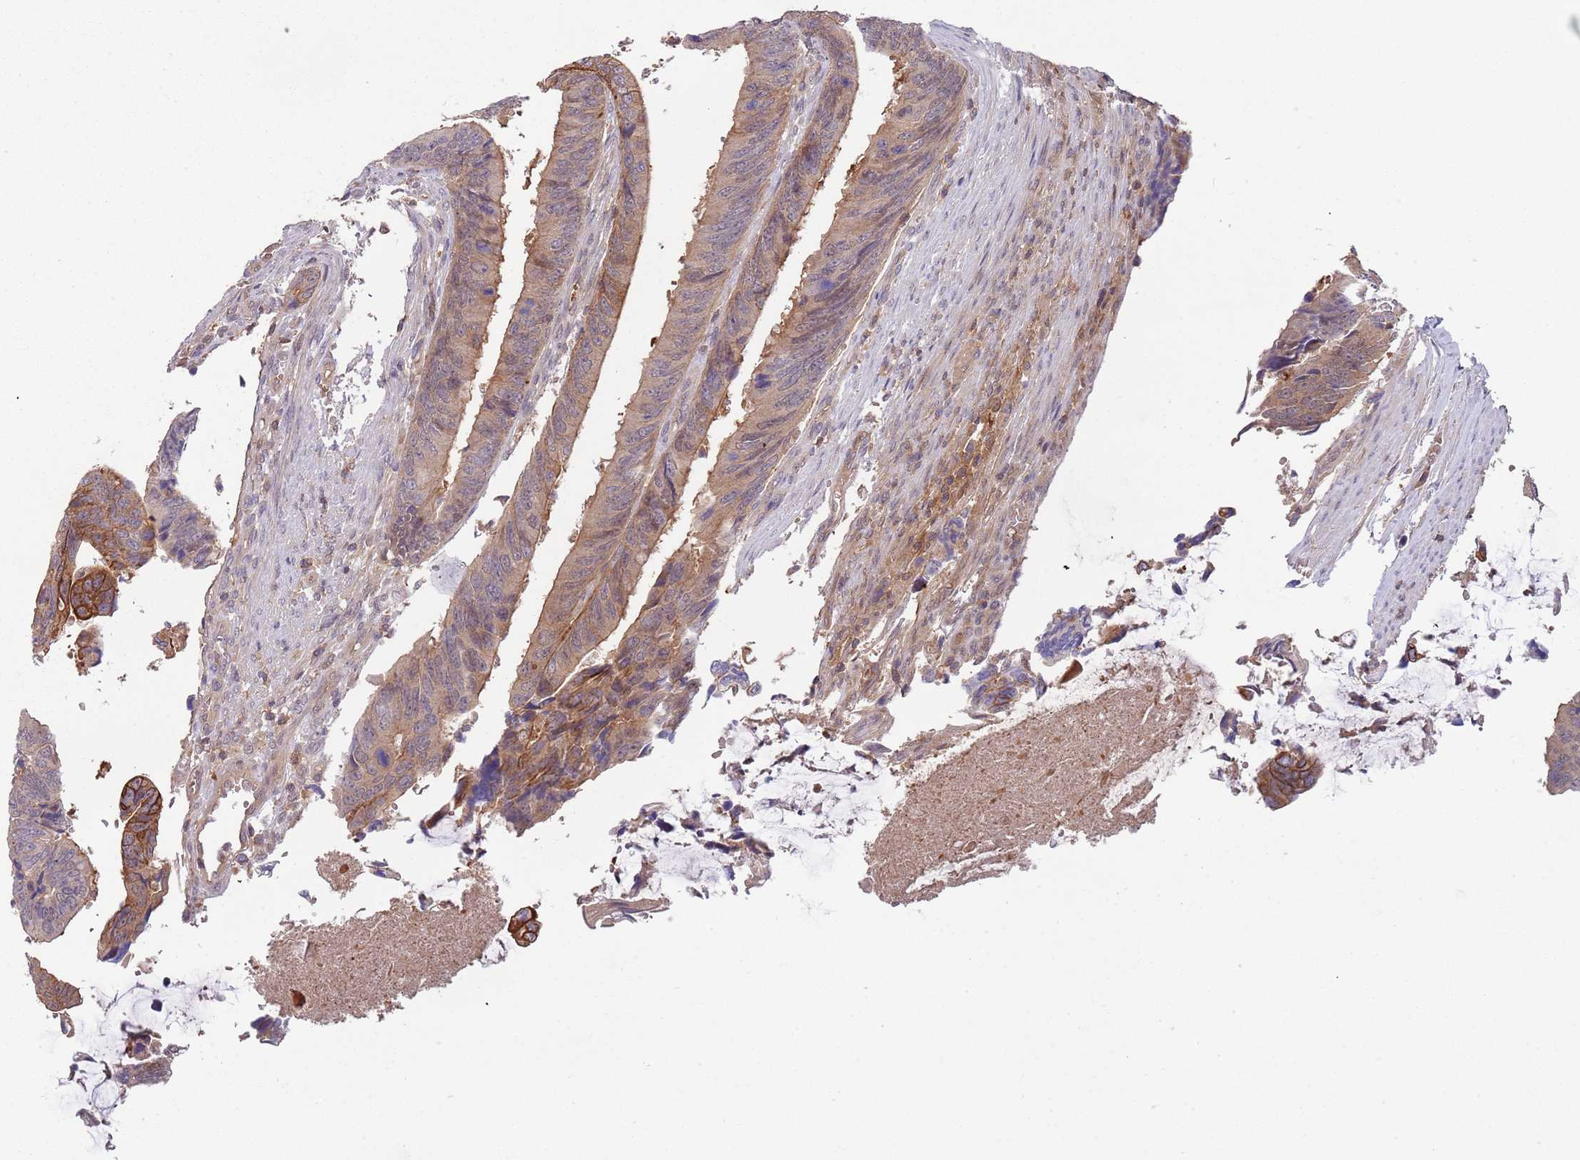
{"staining": {"intensity": "moderate", "quantity": "25%-75%", "location": "cytoplasmic/membranous"}, "tissue": "colorectal cancer", "cell_type": "Tumor cells", "image_type": "cancer", "snomed": [{"axis": "morphology", "description": "Adenocarcinoma, NOS"}, {"axis": "topography", "description": "Colon"}], "caption": "A brown stain highlights moderate cytoplasmic/membranous positivity of a protein in colorectal adenocarcinoma tumor cells.", "gene": "GSDMD", "patient": {"sex": "male", "age": 87}}